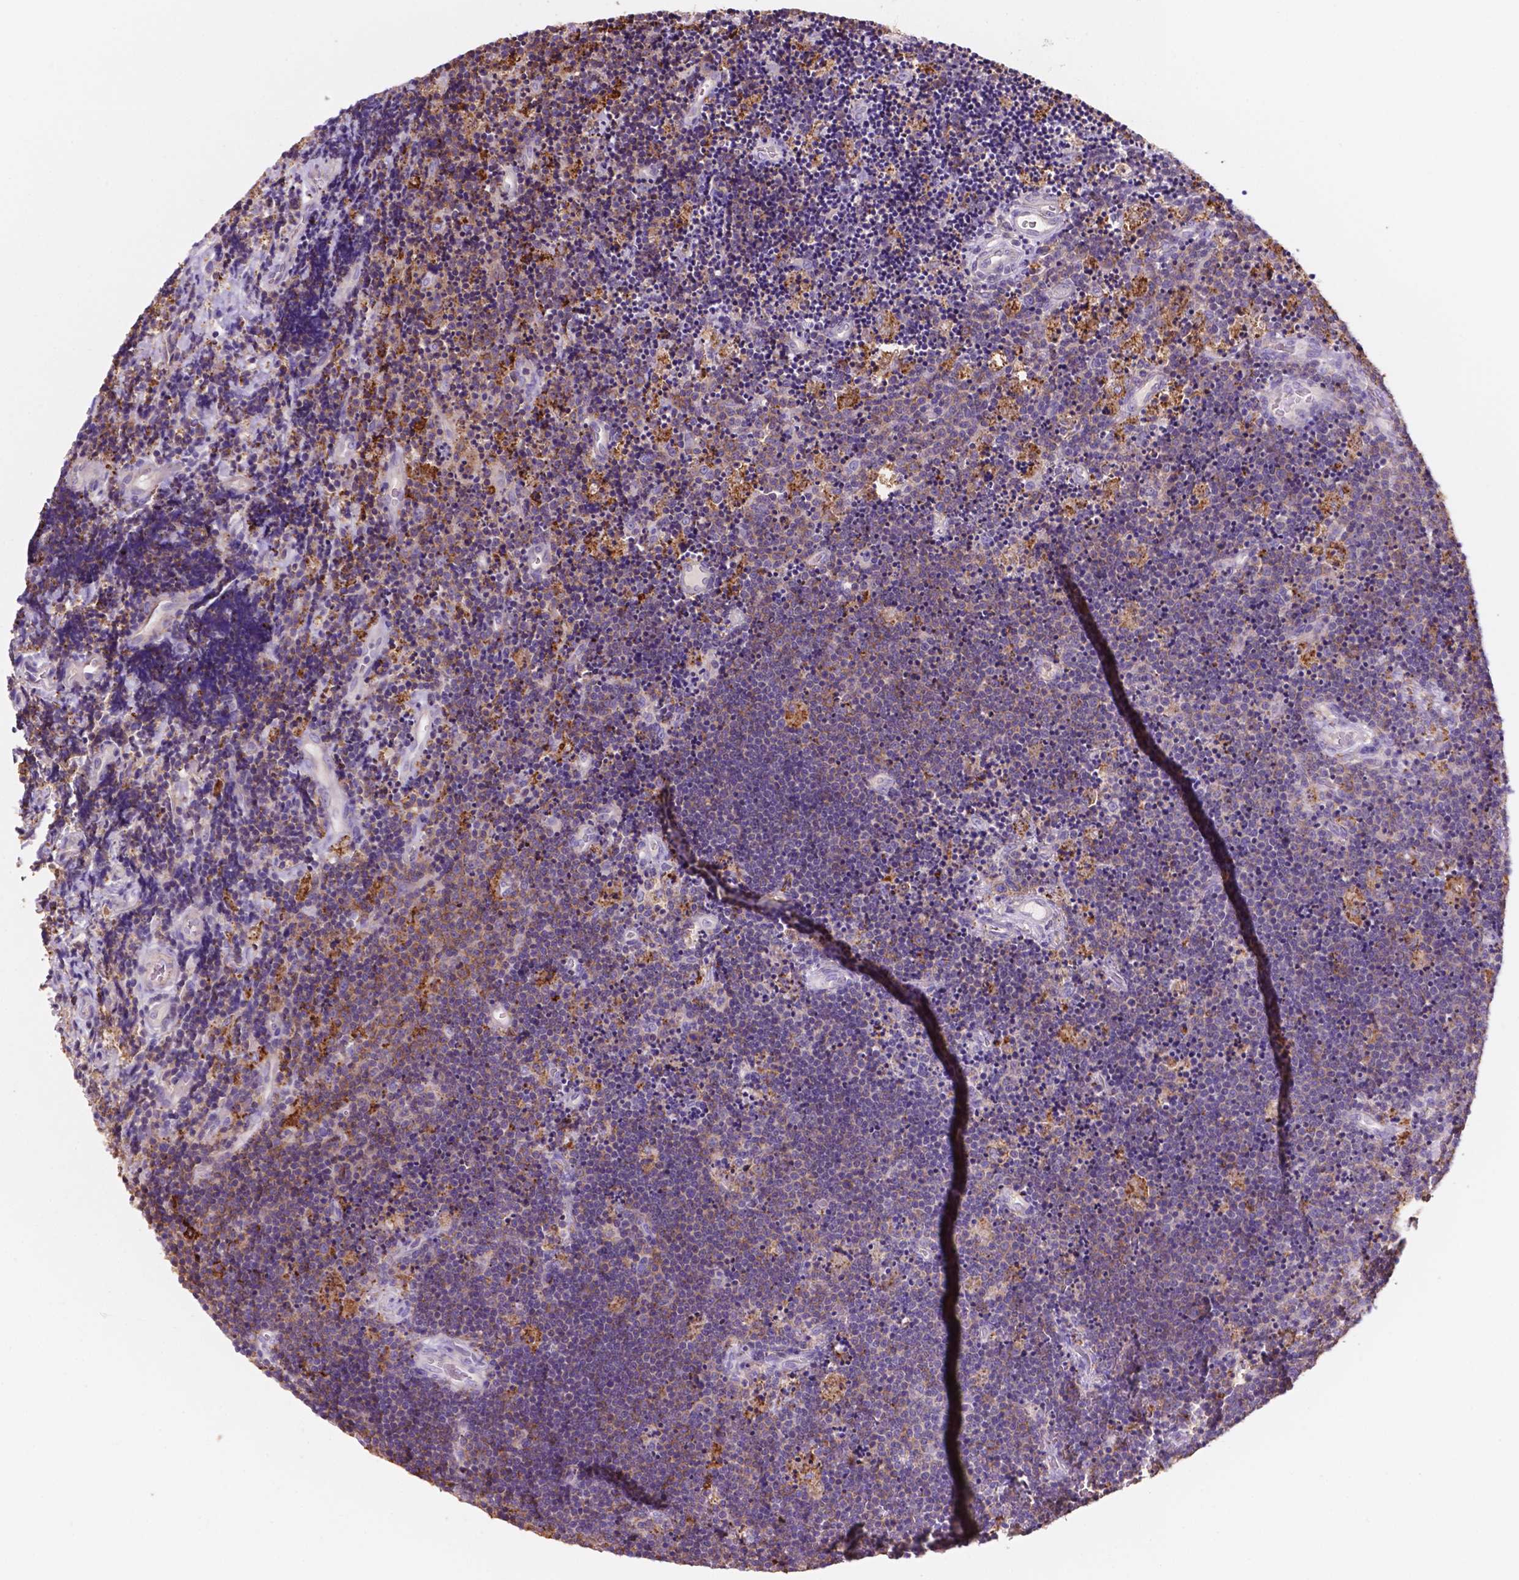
{"staining": {"intensity": "weak", "quantity": "25%-75%", "location": "cytoplasmic/membranous"}, "tissue": "lymphoma", "cell_type": "Tumor cells", "image_type": "cancer", "snomed": [{"axis": "morphology", "description": "Malignant lymphoma, non-Hodgkin's type, Low grade"}, {"axis": "topography", "description": "Brain"}], "caption": "A high-resolution histopathology image shows immunohistochemistry (IHC) staining of malignant lymphoma, non-Hodgkin's type (low-grade), which reveals weak cytoplasmic/membranous staining in about 25%-75% of tumor cells.", "gene": "MKRN2OS", "patient": {"sex": "female", "age": 66}}